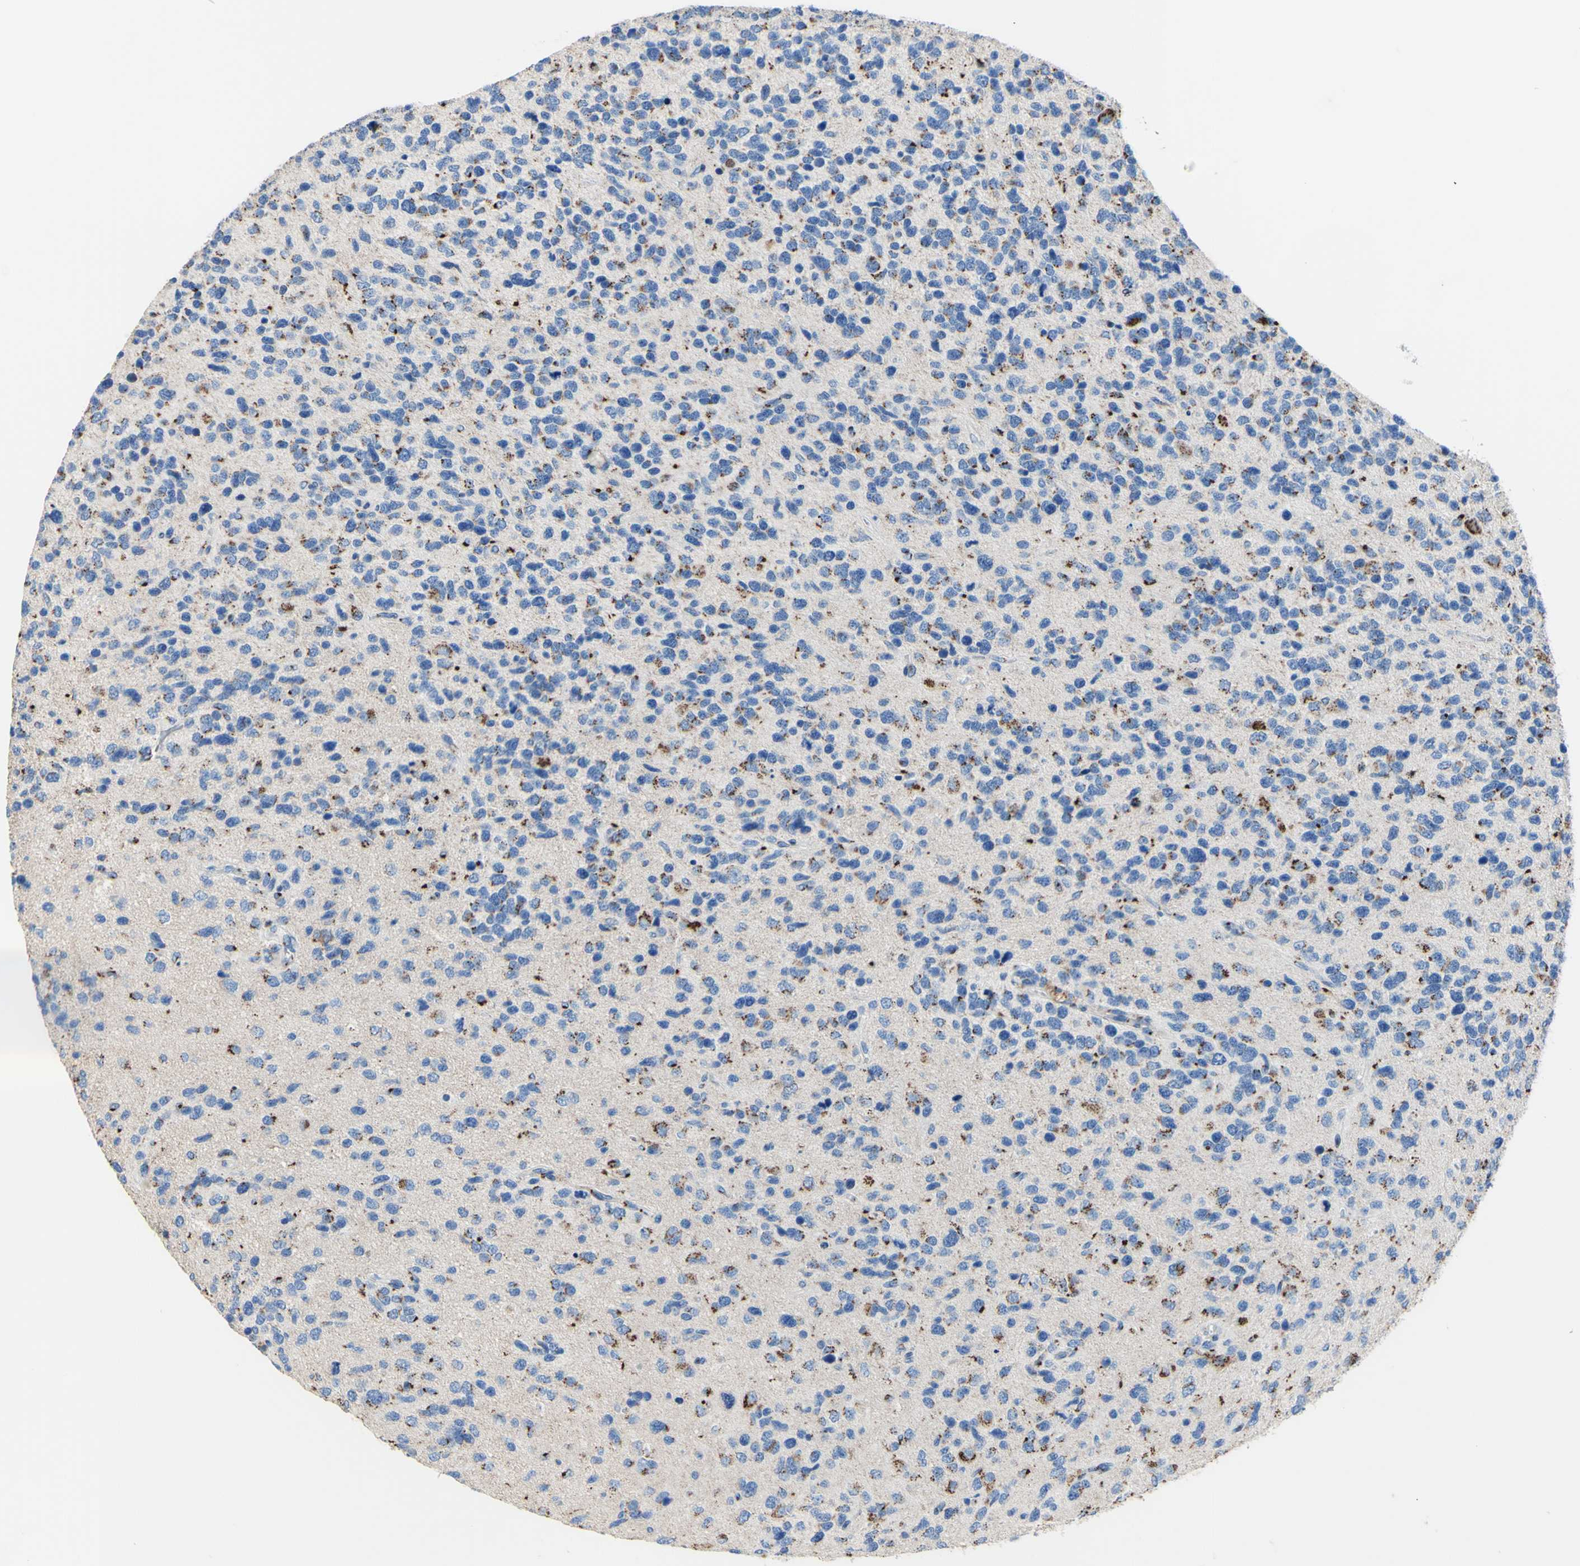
{"staining": {"intensity": "moderate", "quantity": "<25%", "location": "cytoplasmic/membranous"}, "tissue": "glioma", "cell_type": "Tumor cells", "image_type": "cancer", "snomed": [{"axis": "morphology", "description": "Glioma, malignant, High grade"}, {"axis": "topography", "description": "Brain"}], "caption": "Immunohistochemistry (IHC) of human high-grade glioma (malignant) reveals low levels of moderate cytoplasmic/membranous staining in approximately <25% of tumor cells. The staining is performed using DAB brown chromogen to label protein expression. The nuclei are counter-stained blue using hematoxylin.", "gene": "GALNT2", "patient": {"sex": "female", "age": 58}}